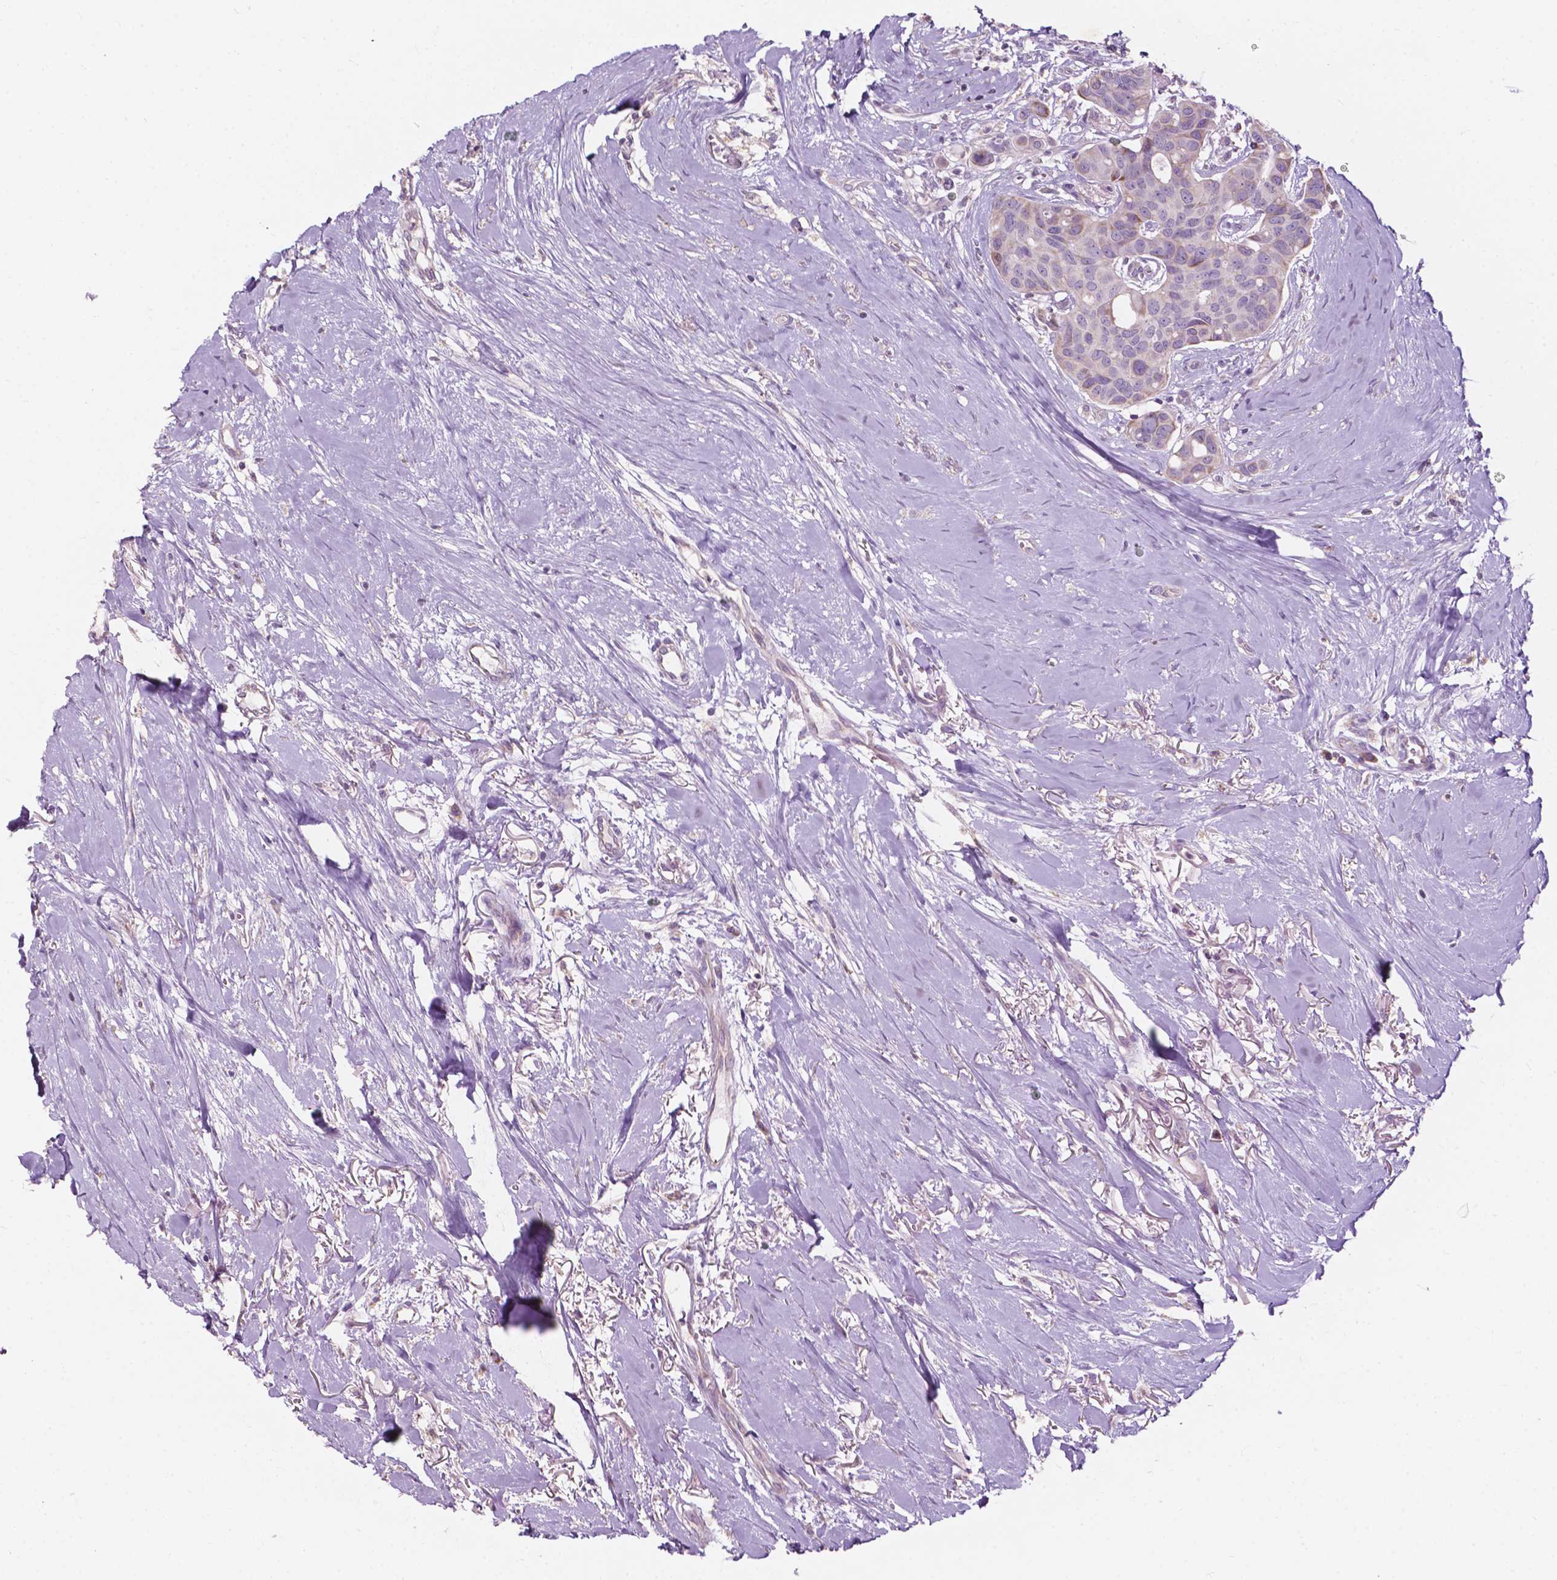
{"staining": {"intensity": "negative", "quantity": "none", "location": "none"}, "tissue": "breast cancer", "cell_type": "Tumor cells", "image_type": "cancer", "snomed": [{"axis": "morphology", "description": "Duct carcinoma"}, {"axis": "topography", "description": "Breast"}], "caption": "A micrograph of human invasive ductal carcinoma (breast) is negative for staining in tumor cells.", "gene": "NDUFS1", "patient": {"sex": "female", "age": 54}}